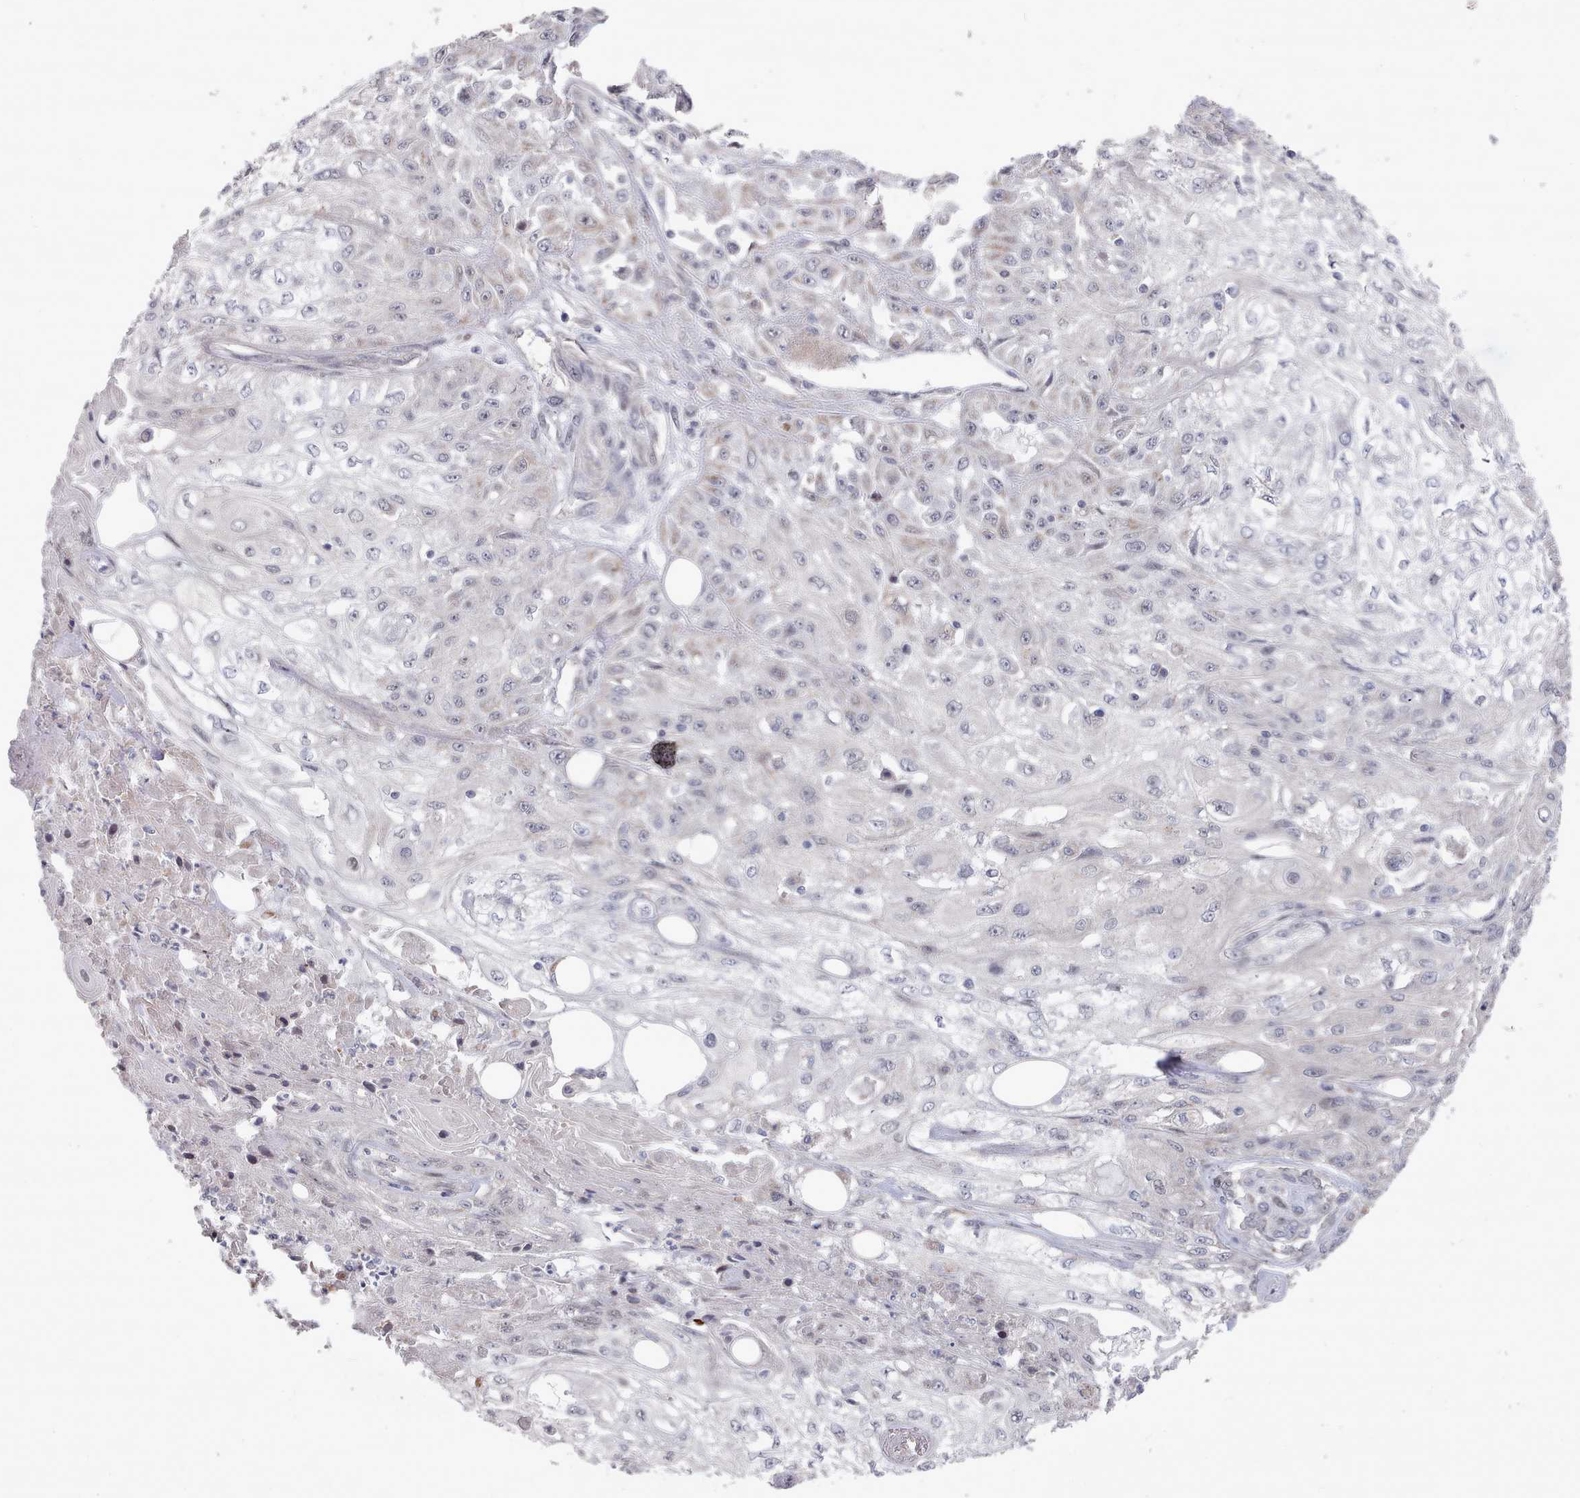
{"staining": {"intensity": "negative", "quantity": "none", "location": "none"}, "tissue": "skin cancer", "cell_type": "Tumor cells", "image_type": "cancer", "snomed": [{"axis": "morphology", "description": "Squamous cell carcinoma, NOS"}, {"axis": "morphology", "description": "Squamous cell carcinoma, metastatic, NOS"}, {"axis": "topography", "description": "Skin"}, {"axis": "topography", "description": "Lymph node"}], "caption": "There is no significant positivity in tumor cells of skin cancer (squamous cell carcinoma).", "gene": "CPSF4", "patient": {"sex": "male", "age": 75}}